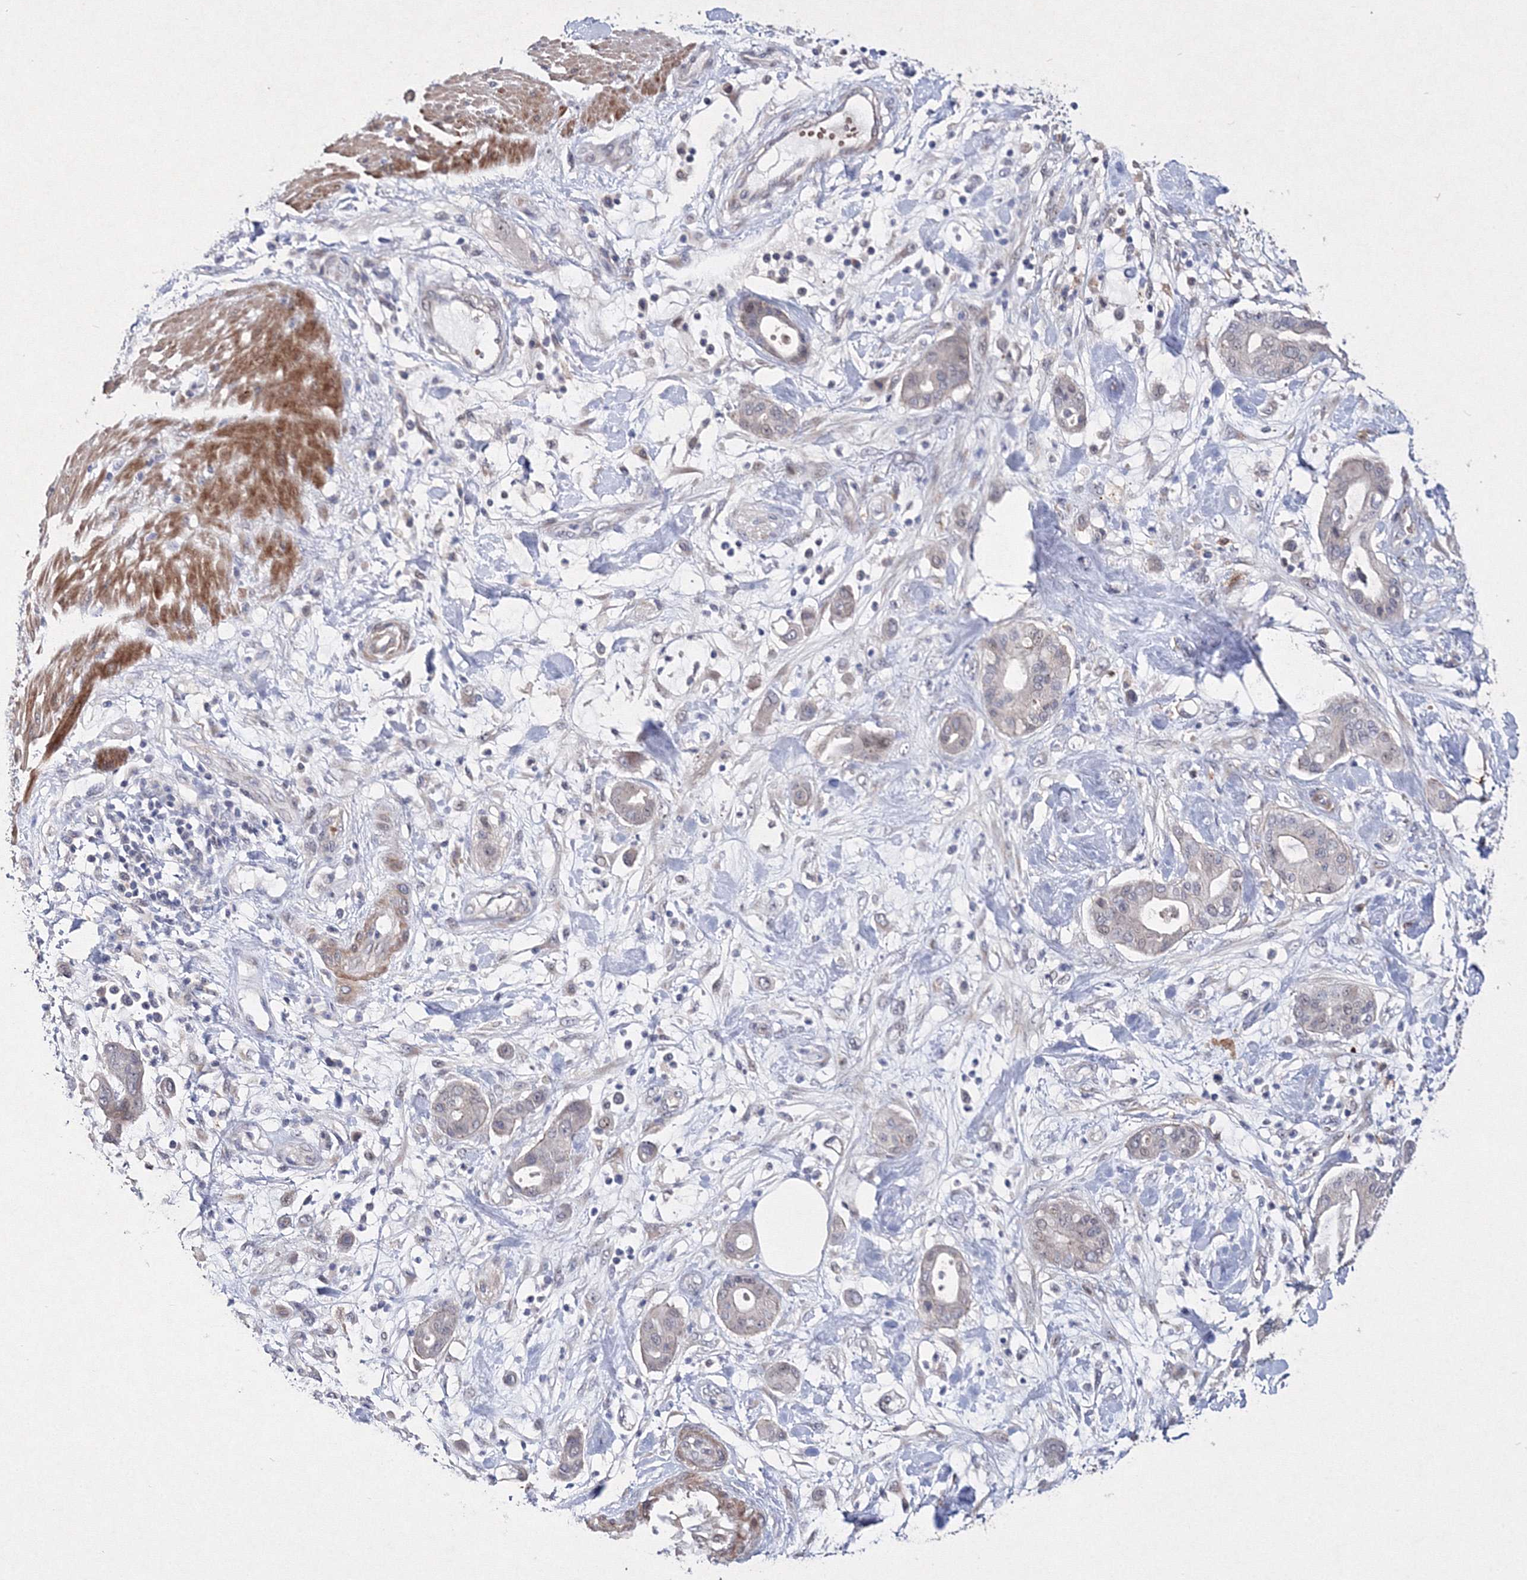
{"staining": {"intensity": "negative", "quantity": "none", "location": "none"}, "tissue": "pancreatic cancer", "cell_type": "Tumor cells", "image_type": "cancer", "snomed": [{"axis": "morphology", "description": "Adenocarcinoma, NOS"}, {"axis": "morphology", "description": "Adenocarcinoma, metastatic, NOS"}, {"axis": "topography", "description": "Lymph node"}, {"axis": "topography", "description": "Pancreas"}, {"axis": "topography", "description": "Duodenum"}], "caption": "Tumor cells are negative for protein expression in human pancreatic metastatic adenocarcinoma.", "gene": "C11orf52", "patient": {"sex": "female", "age": 64}}